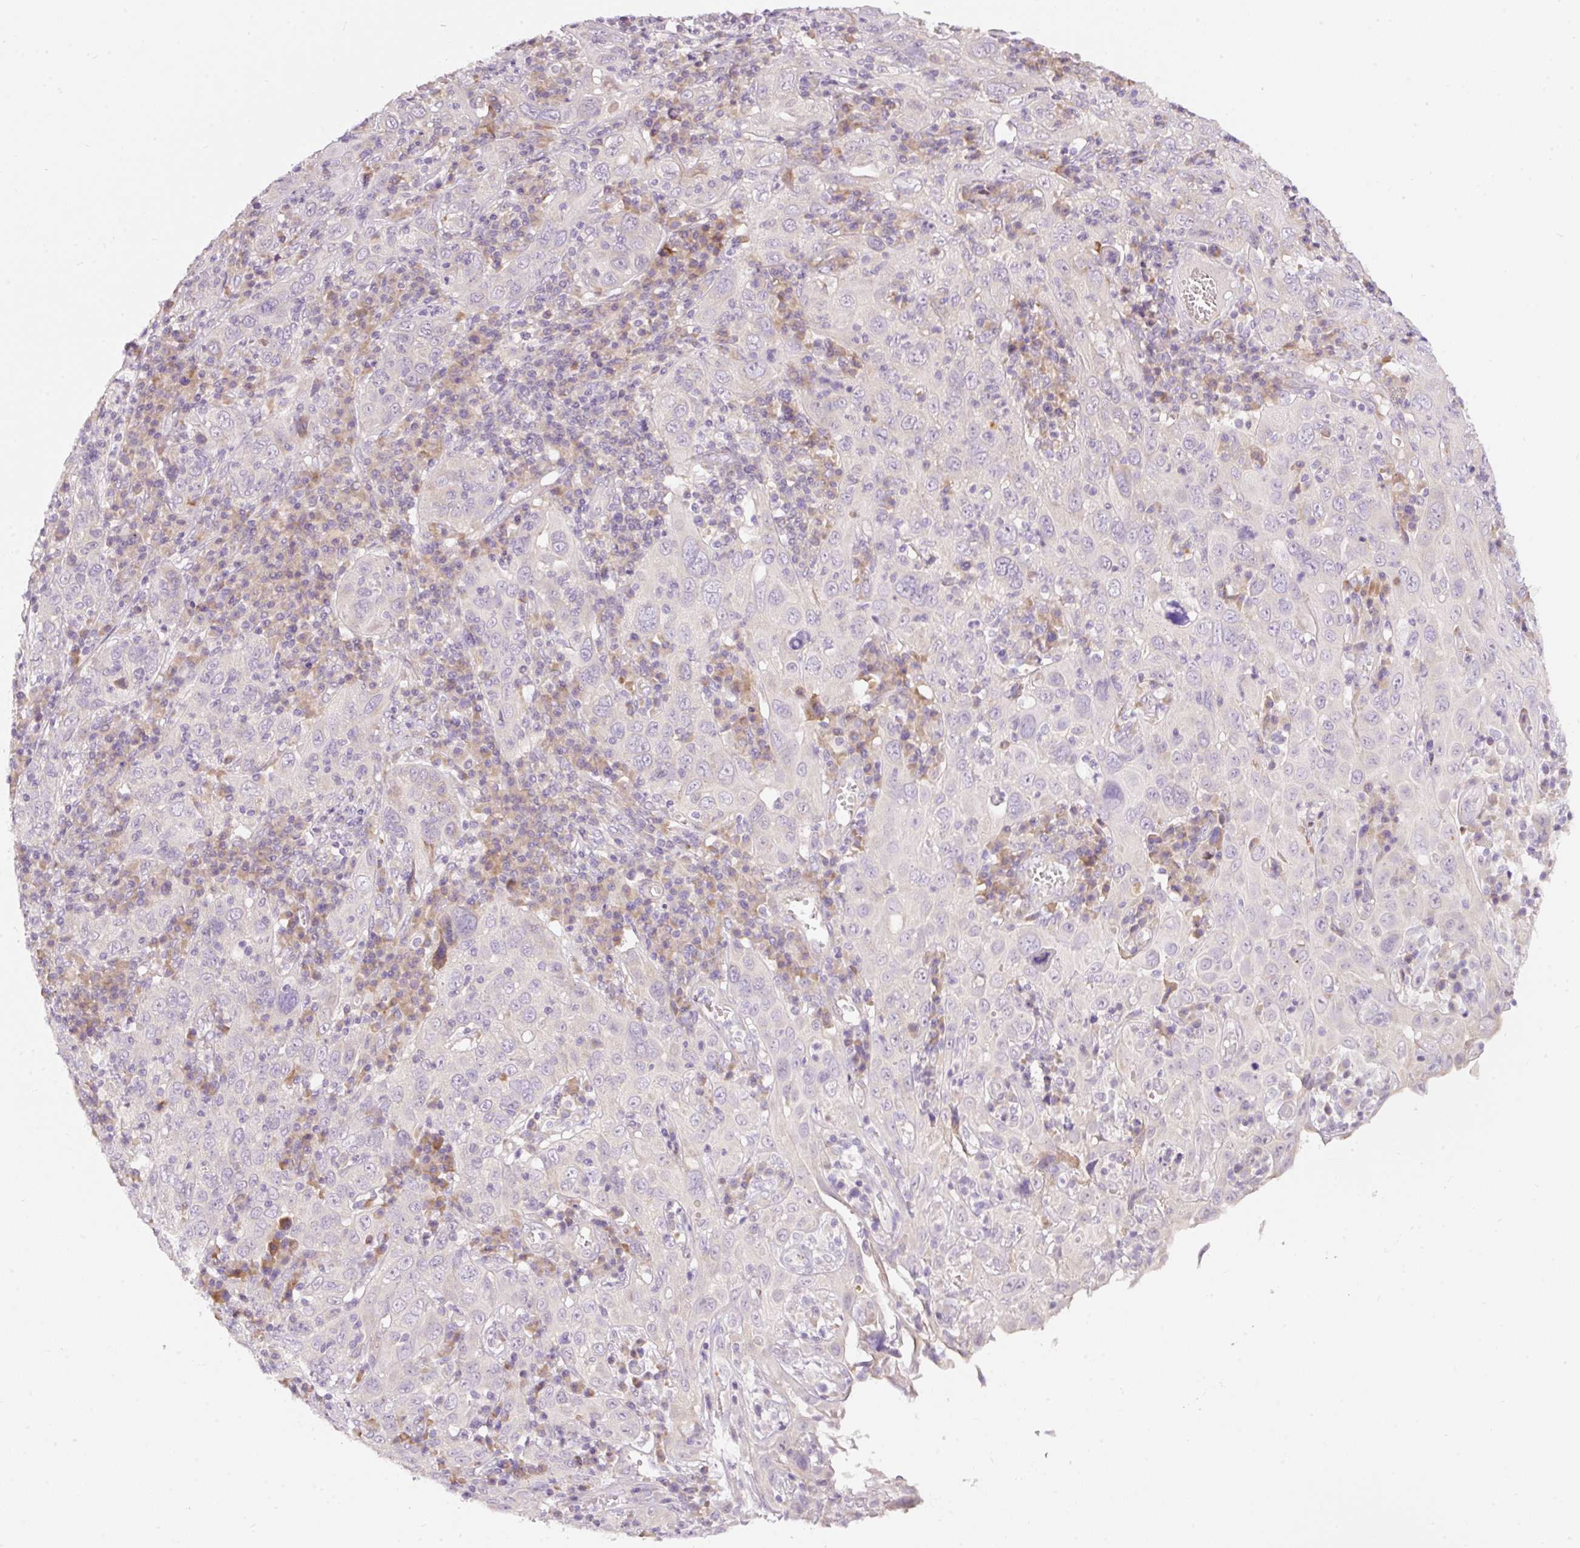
{"staining": {"intensity": "negative", "quantity": "none", "location": "none"}, "tissue": "cervical cancer", "cell_type": "Tumor cells", "image_type": "cancer", "snomed": [{"axis": "morphology", "description": "Squamous cell carcinoma, NOS"}, {"axis": "topography", "description": "Cervix"}], "caption": "IHC histopathology image of neoplastic tissue: human squamous cell carcinoma (cervical) stained with DAB displays no significant protein expression in tumor cells.", "gene": "RSPO2", "patient": {"sex": "female", "age": 46}}